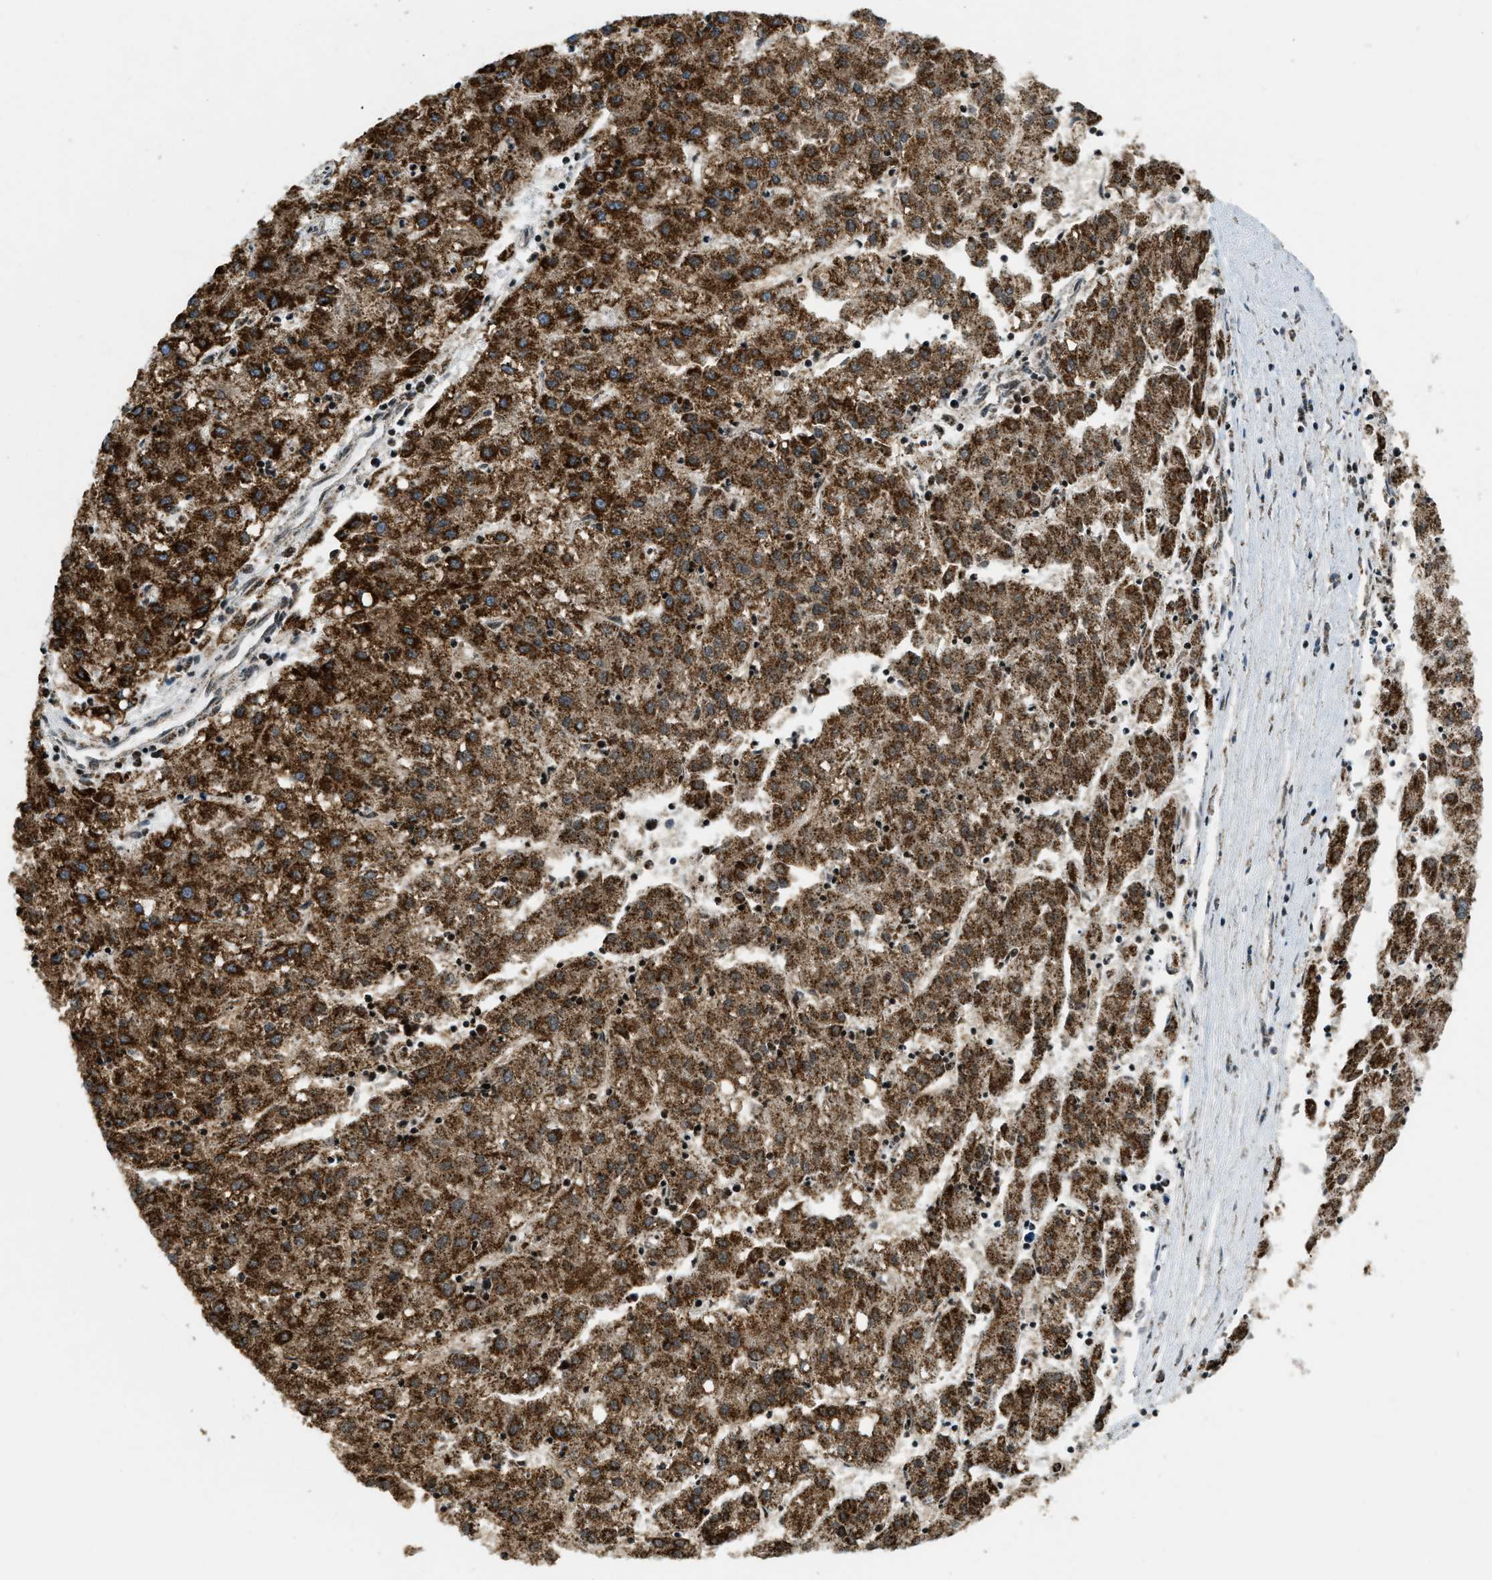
{"staining": {"intensity": "strong", "quantity": ">75%", "location": "cytoplasmic/membranous"}, "tissue": "liver cancer", "cell_type": "Tumor cells", "image_type": "cancer", "snomed": [{"axis": "morphology", "description": "Carcinoma, Hepatocellular, NOS"}, {"axis": "topography", "description": "Liver"}], "caption": "Immunohistochemistry of hepatocellular carcinoma (liver) exhibits high levels of strong cytoplasmic/membranous staining in approximately >75% of tumor cells. The staining was performed using DAB (3,3'-diaminobenzidine), with brown indicating positive protein expression. Nuclei are stained blue with hematoxylin.", "gene": "GABPB1", "patient": {"sex": "male", "age": 72}}